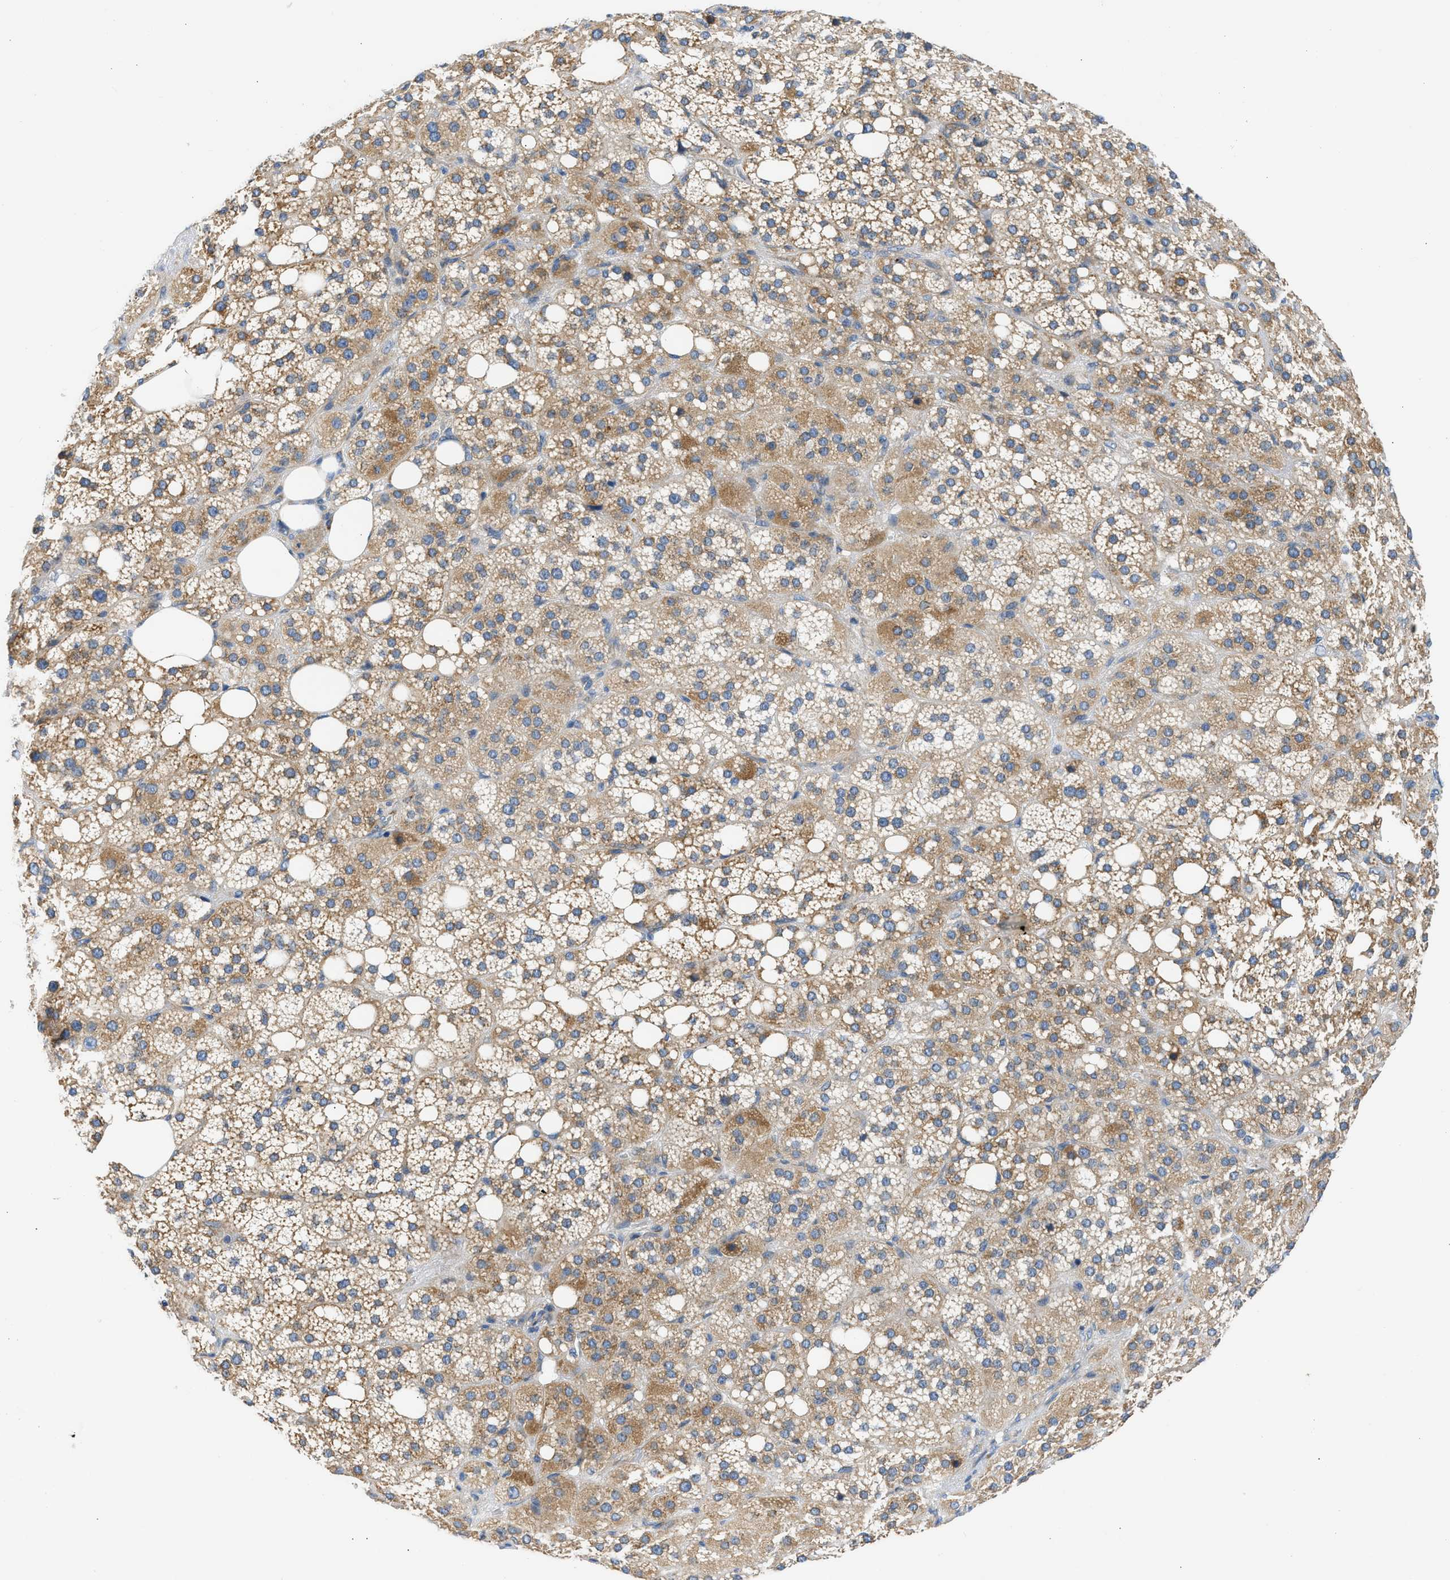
{"staining": {"intensity": "moderate", "quantity": ">75%", "location": "cytoplasmic/membranous"}, "tissue": "adrenal gland", "cell_type": "Glandular cells", "image_type": "normal", "snomed": [{"axis": "morphology", "description": "Normal tissue, NOS"}, {"axis": "topography", "description": "Adrenal gland"}], "caption": "High-magnification brightfield microscopy of benign adrenal gland stained with DAB (3,3'-diaminobenzidine) (brown) and counterstained with hematoxylin (blue). glandular cells exhibit moderate cytoplasmic/membranous expression is present in approximately>75% of cells.", "gene": "CAMKK2", "patient": {"sex": "female", "age": 59}}